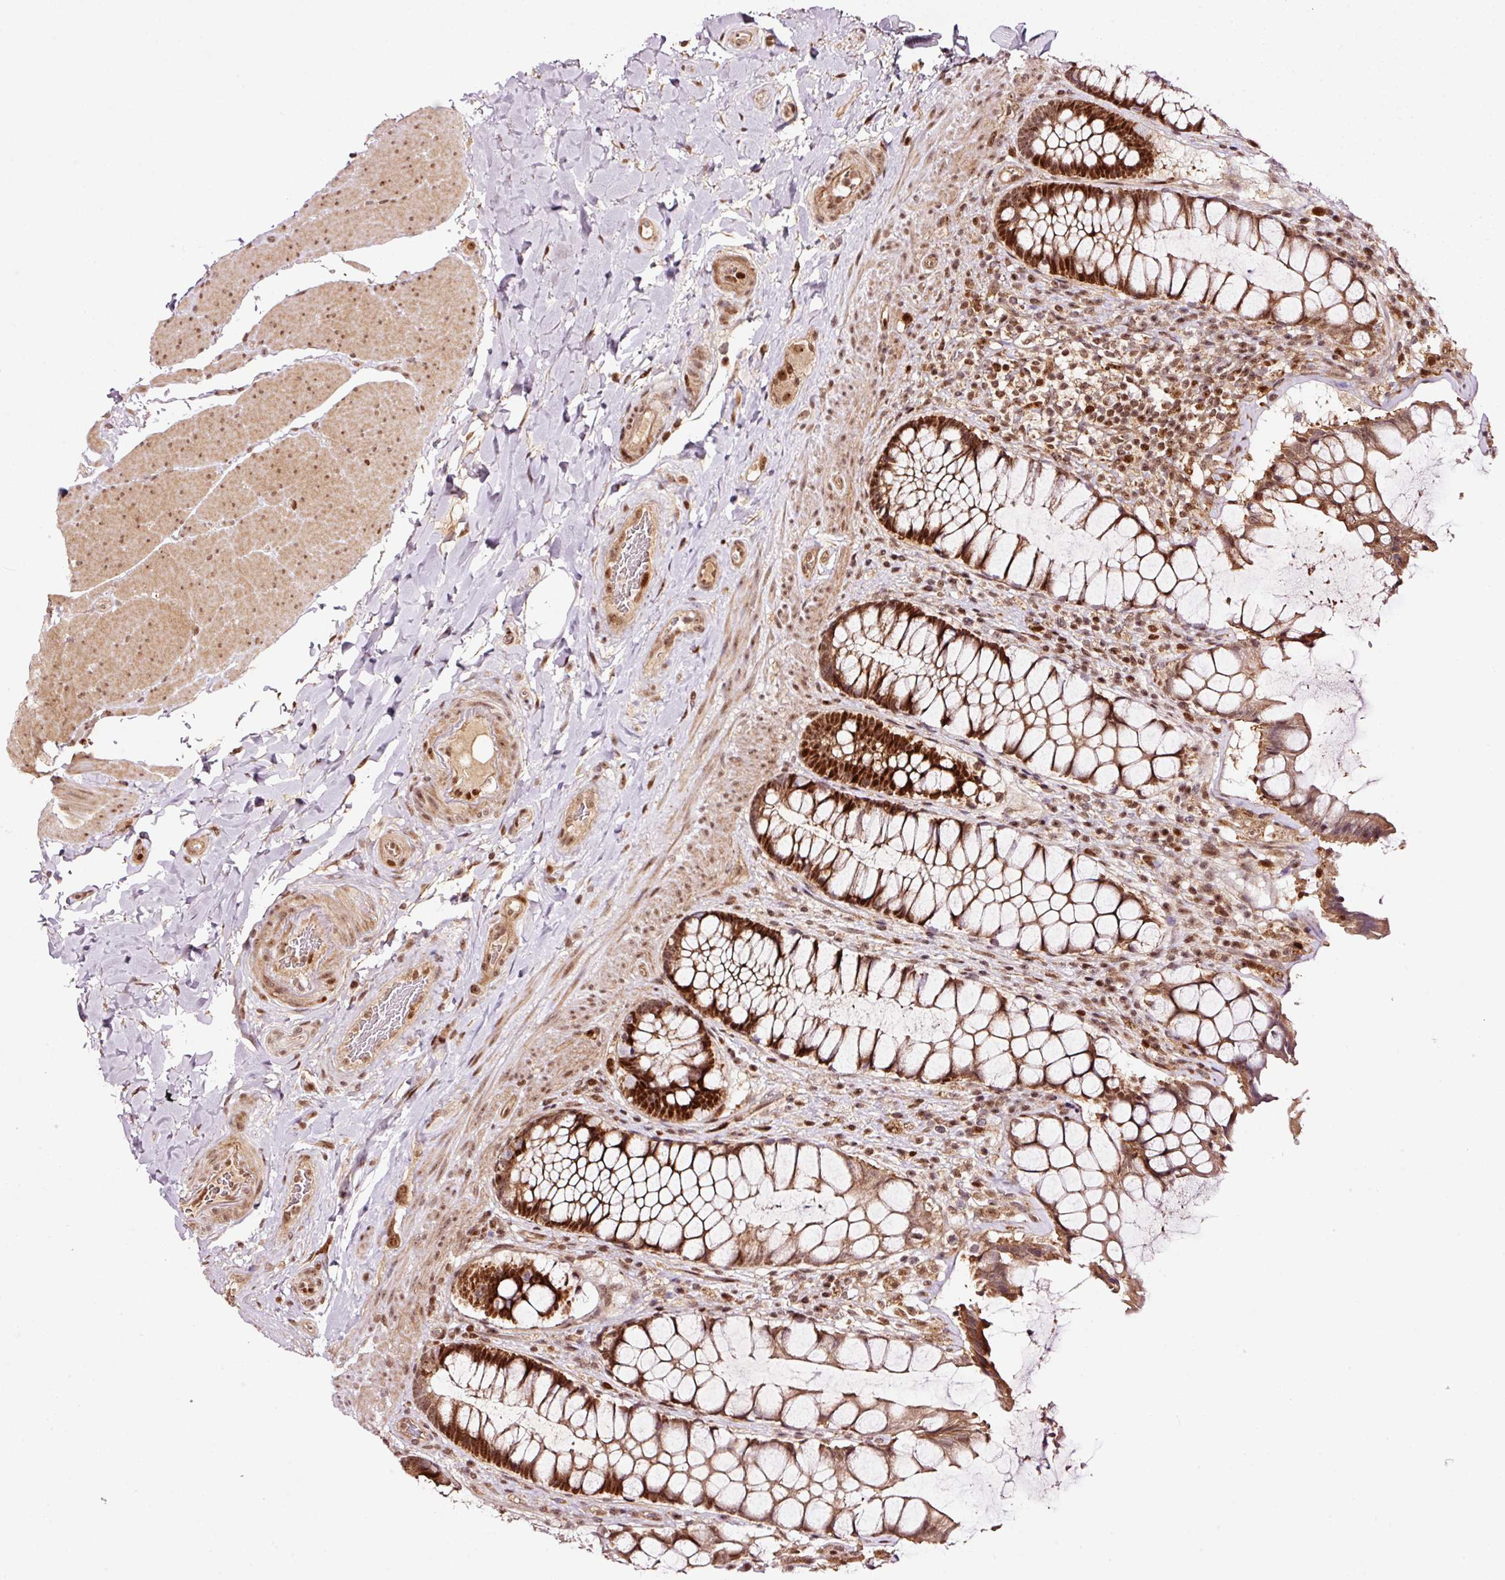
{"staining": {"intensity": "strong", "quantity": ">75%", "location": "cytoplasmic/membranous,nuclear"}, "tissue": "rectum", "cell_type": "Glandular cells", "image_type": "normal", "snomed": [{"axis": "morphology", "description": "Normal tissue, NOS"}, {"axis": "topography", "description": "Rectum"}], "caption": "Glandular cells show high levels of strong cytoplasmic/membranous,nuclear positivity in about >75% of cells in benign human rectum.", "gene": "RFC4", "patient": {"sex": "female", "age": 58}}